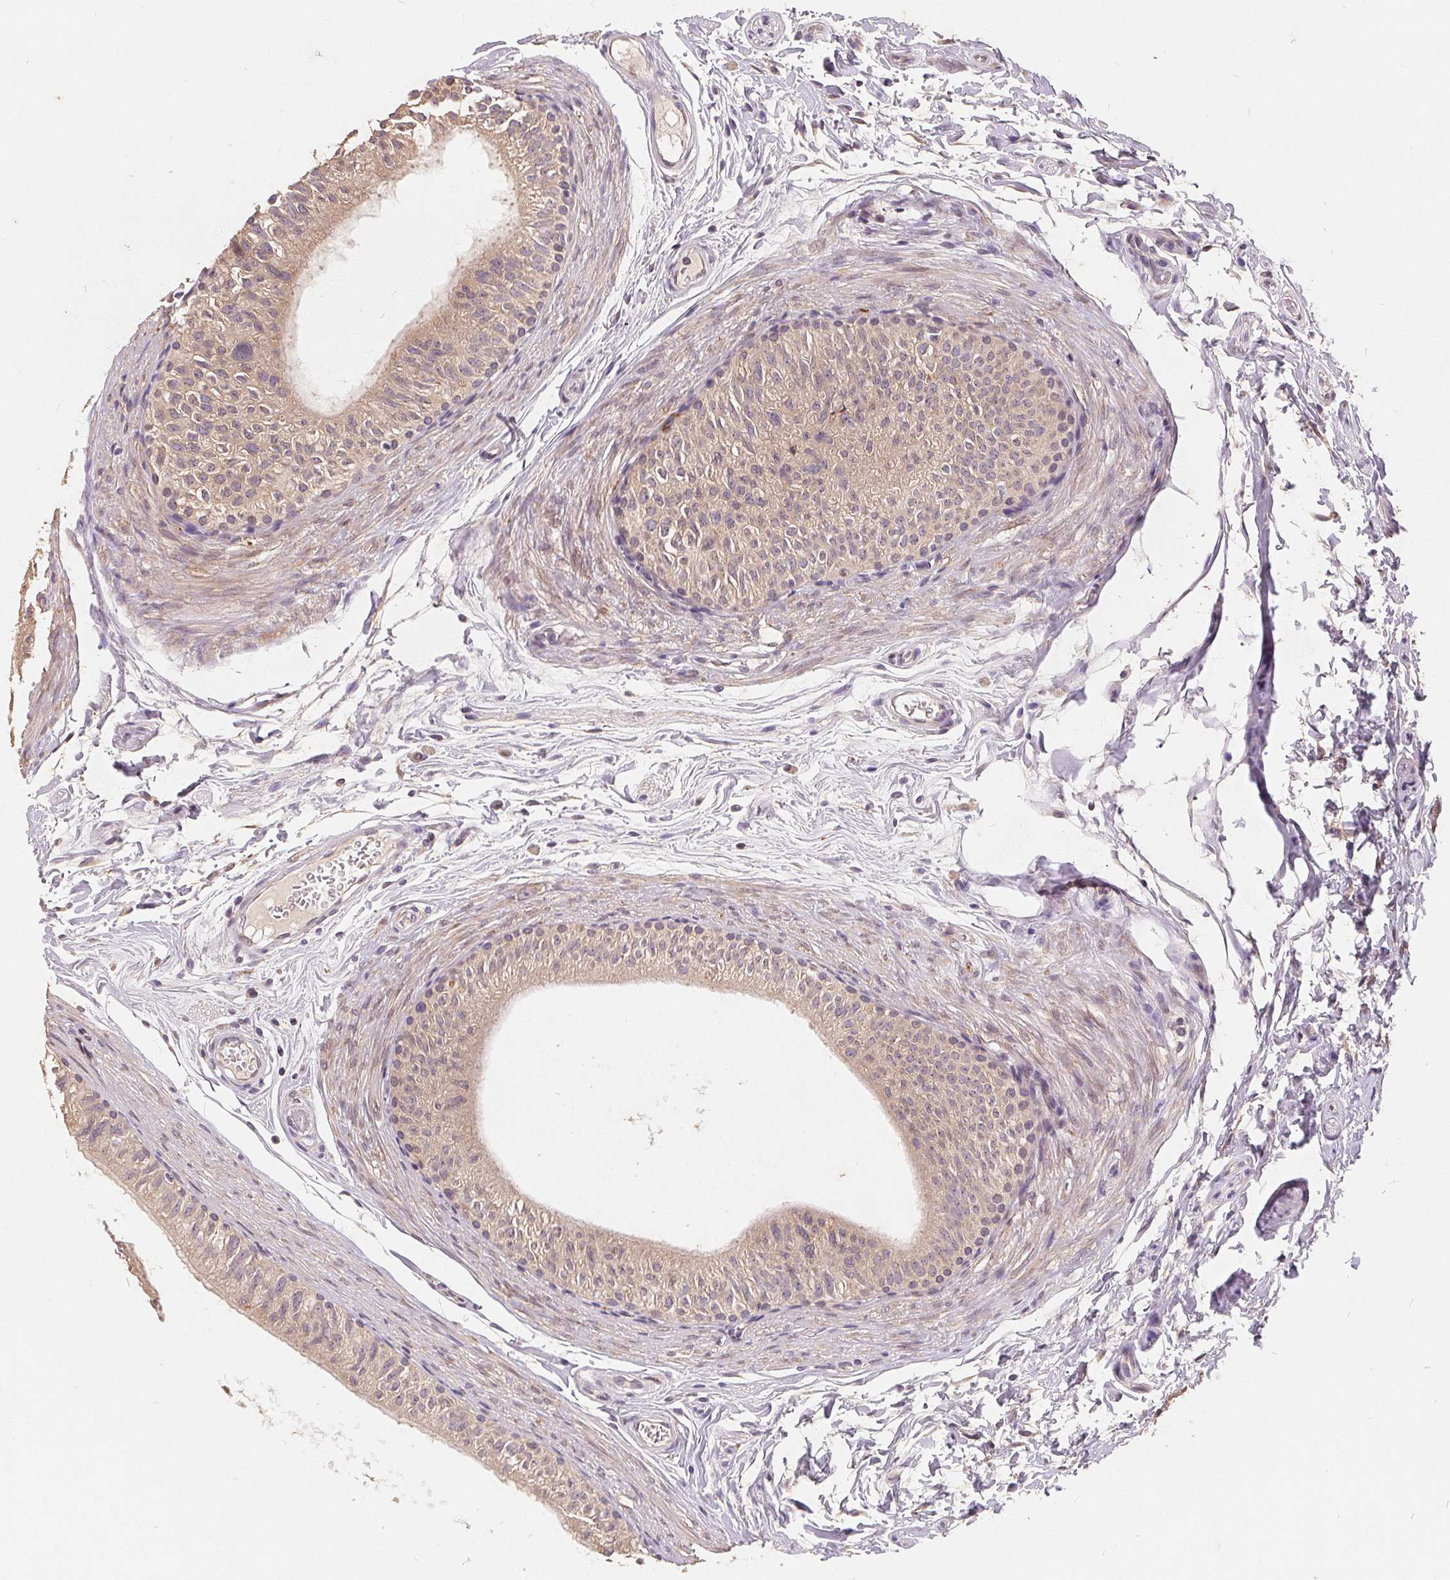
{"staining": {"intensity": "weak", "quantity": "25%-75%", "location": "cytoplasmic/membranous"}, "tissue": "epididymis", "cell_type": "Glandular cells", "image_type": "normal", "snomed": [{"axis": "morphology", "description": "Normal tissue, NOS"}, {"axis": "topography", "description": "Epididymis"}], "caption": "The image exhibits immunohistochemical staining of benign epididymis. There is weak cytoplasmic/membranous expression is present in approximately 25%-75% of glandular cells. Immunohistochemistry stains the protein in brown and the nuclei are stained blue.", "gene": "CDIPT", "patient": {"sex": "male", "age": 36}}